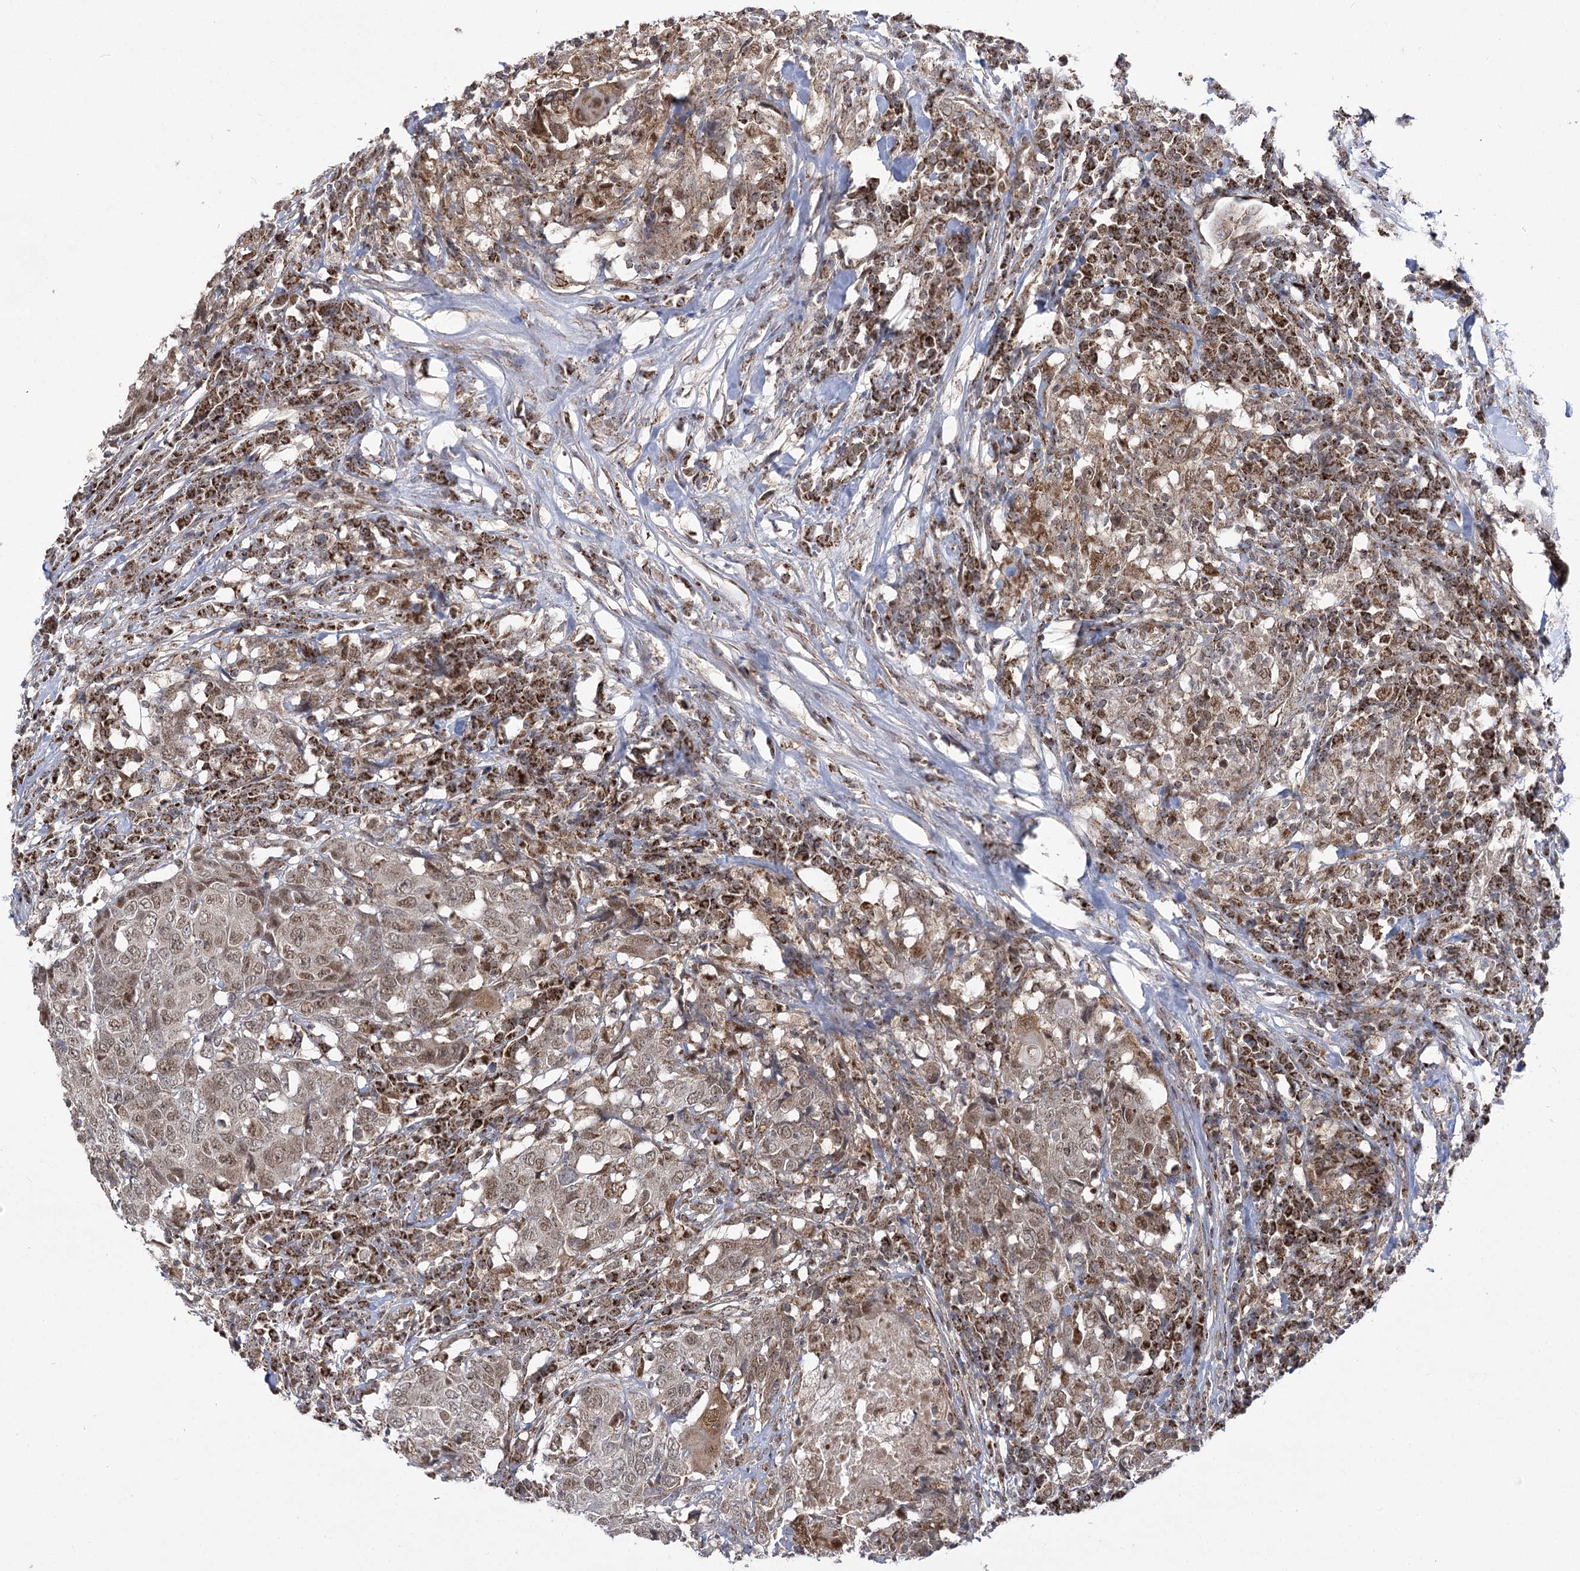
{"staining": {"intensity": "moderate", "quantity": ">75%", "location": "nuclear"}, "tissue": "head and neck cancer", "cell_type": "Tumor cells", "image_type": "cancer", "snomed": [{"axis": "morphology", "description": "Squamous cell carcinoma, NOS"}, {"axis": "topography", "description": "Head-Neck"}], "caption": "This is an image of immunohistochemistry (IHC) staining of head and neck cancer (squamous cell carcinoma), which shows moderate positivity in the nuclear of tumor cells.", "gene": "SLC4A1AP", "patient": {"sex": "male", "age": 66}}